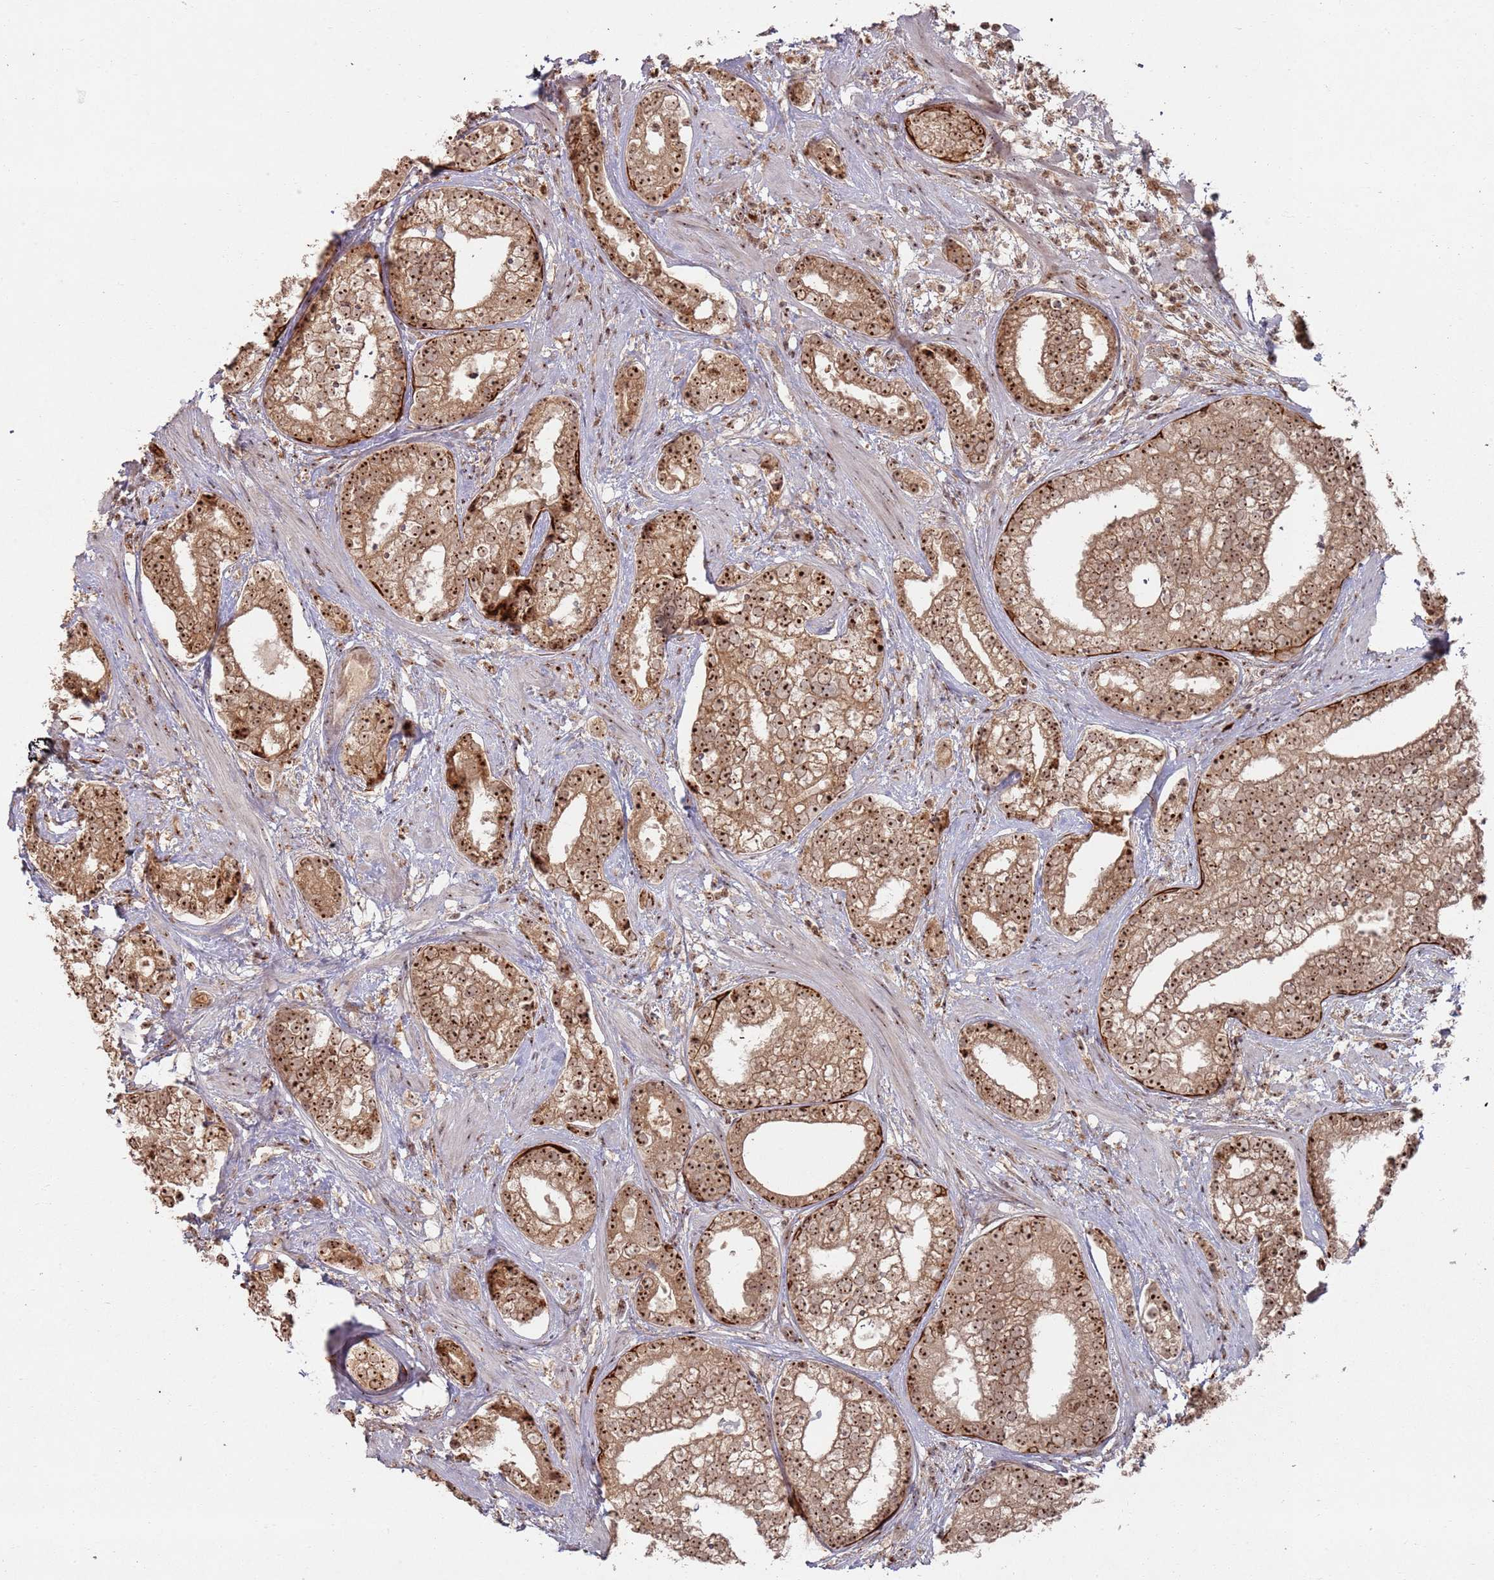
{"staining": {"intensity": "strong", "quantity": ">75%", "location": "nuclear"}, "tissue": "prostate cancer", "cell_type": "Tumor cells", "image_type": "cancer", "snomed": [{"axis": "morphology", "description": "Adenocarcinoma, High grade"}, {"axis": "topography", "description": "Prostate"}], "caption": "The photomicrograph exhibits a brown stain indicating the presence of a protein in the nuclear of tumor cells in prostate high-grade adenocarcinoma.", "gene": "UTP11", "patient": {"sex": "male", "age": 75}}